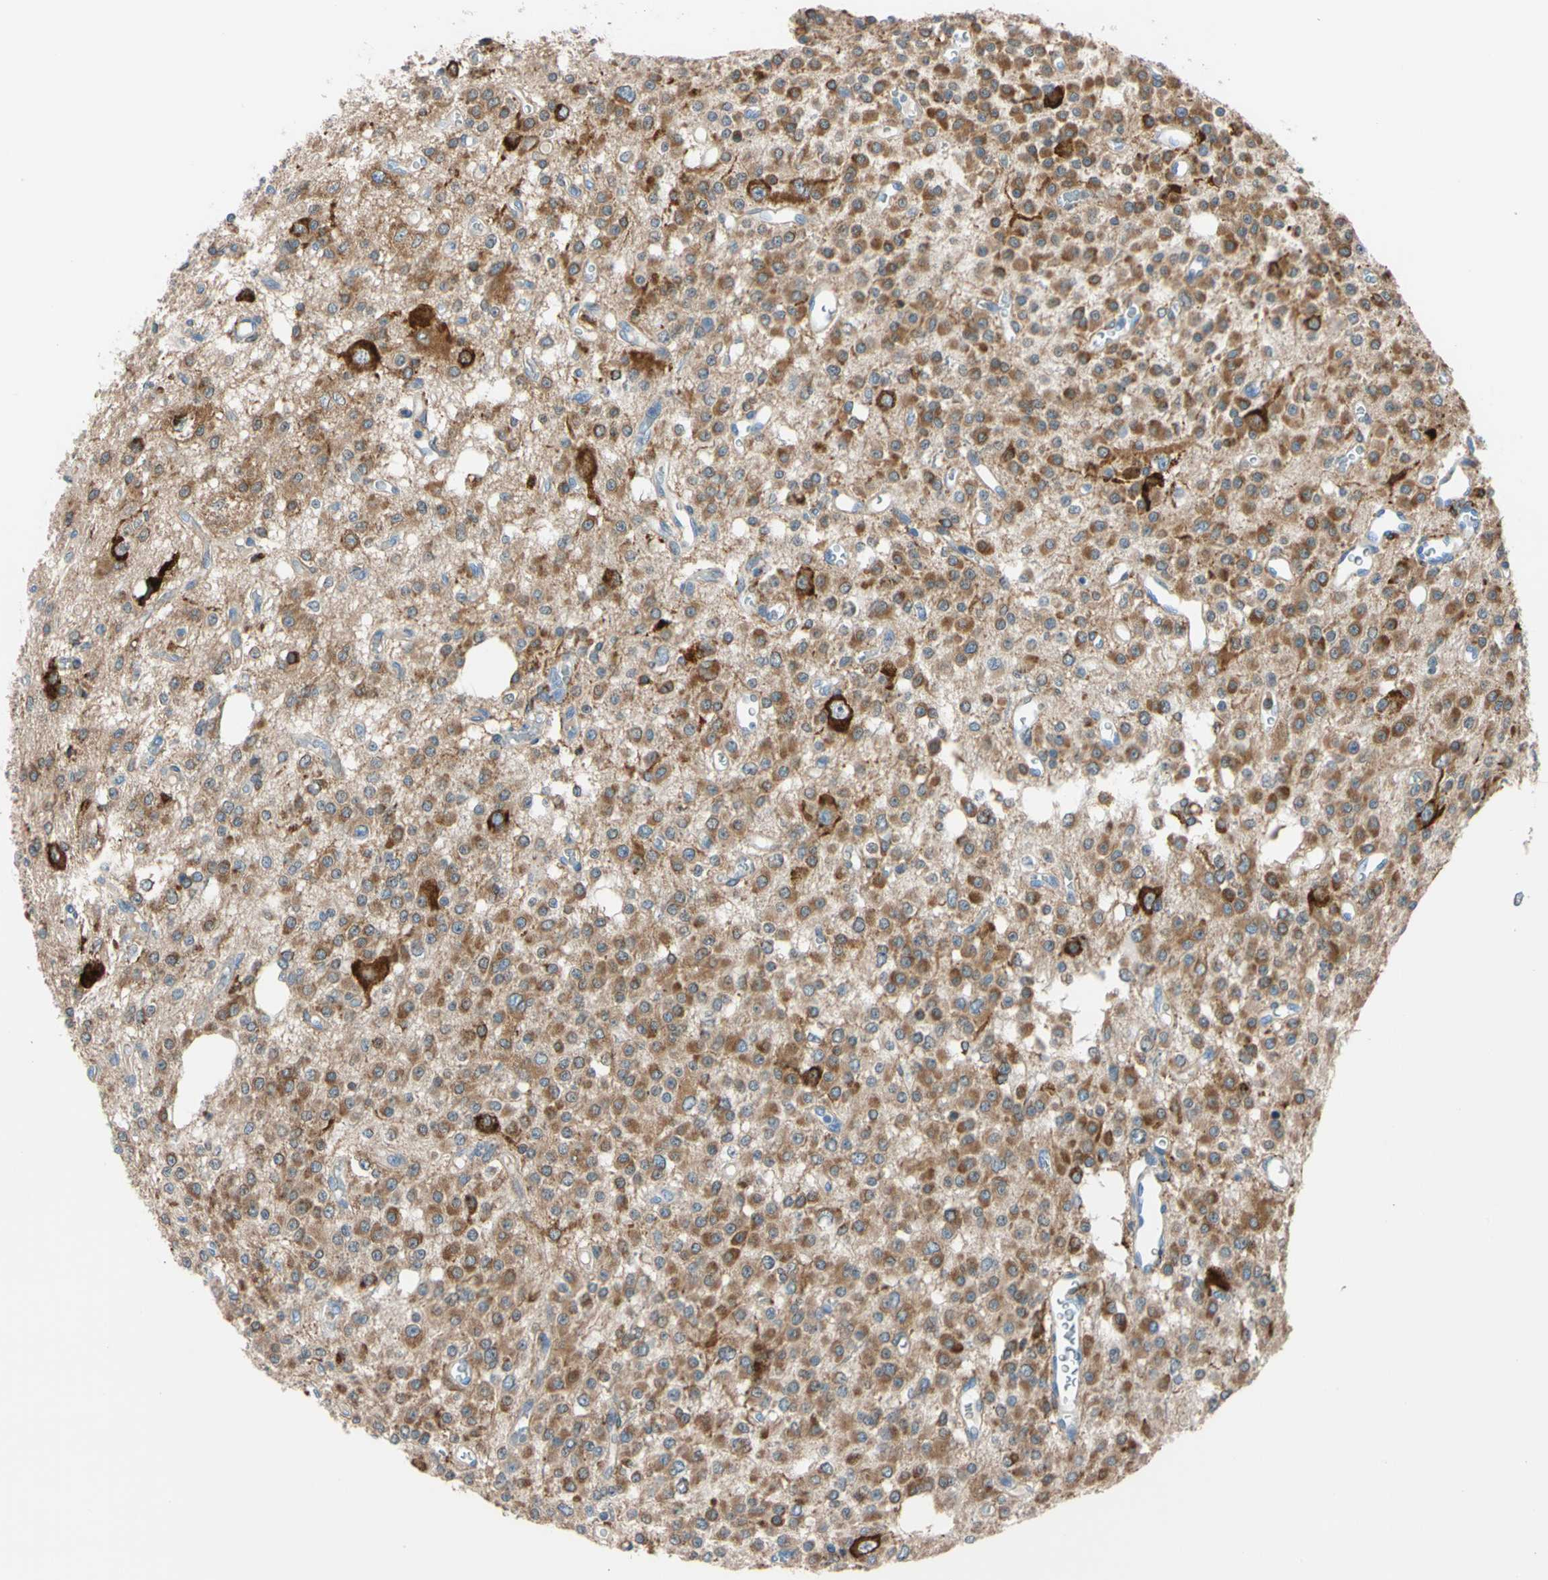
{"staining": {"intensity": "moderate", "quantity": ">75%", "location": "cytoplasmic/membranous"}, "tissue": "glioma", "cell_type": "Tumor cells", "image_type": "cancer", "snomed": [{"axis": "morphology", "description": "Glioma, malignant, Low grade"}, {"axis": "topography", "description": "Brain"}], "caption": "A micrograph of human glioma stained for a protein displays moderate cytoplasmic/membranous brown staining in tumor cells.", "gene": "LRPAP1", "patient": {"sex": "male", "age": 38}}